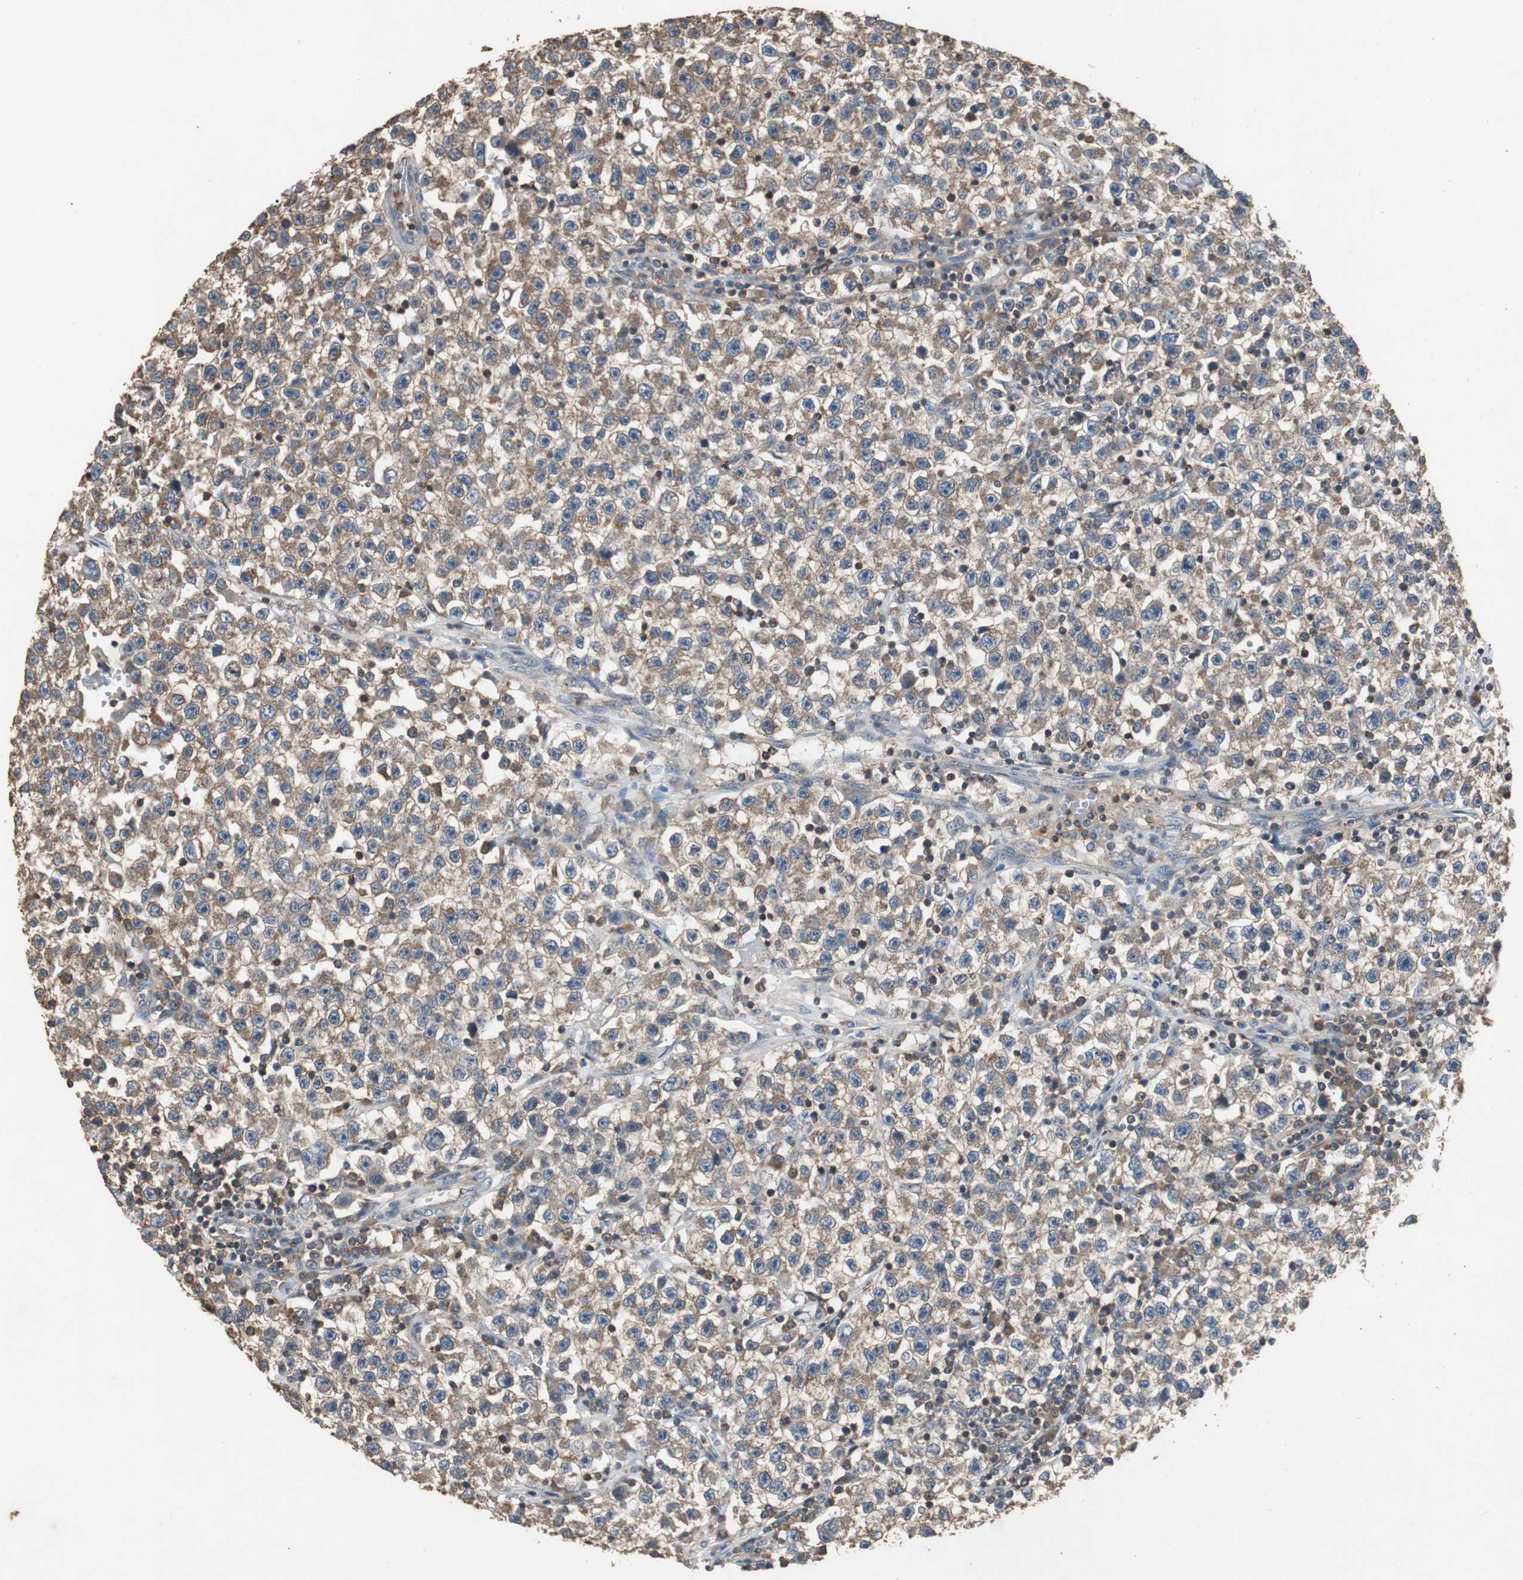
{"staining": {"intensity": "moderate", "quantity": ">75%", "location": "cytoplasmic/membranous"}, "tissue": "testis cancer", "cell_type": "Tumor cells", "image_type": "cancer", "snomed": [{"axis": "morphology", "description": "Seminoma, NOS"}, {"axis": "topography", "description": "Testis"}], "caption": "Moderate cytoplasmic/membranous expression is present in about >75% of tumor cells in testis cancer.", "gene": "TNFRSF14", "patient": {"sex": "male", "age": 22}}